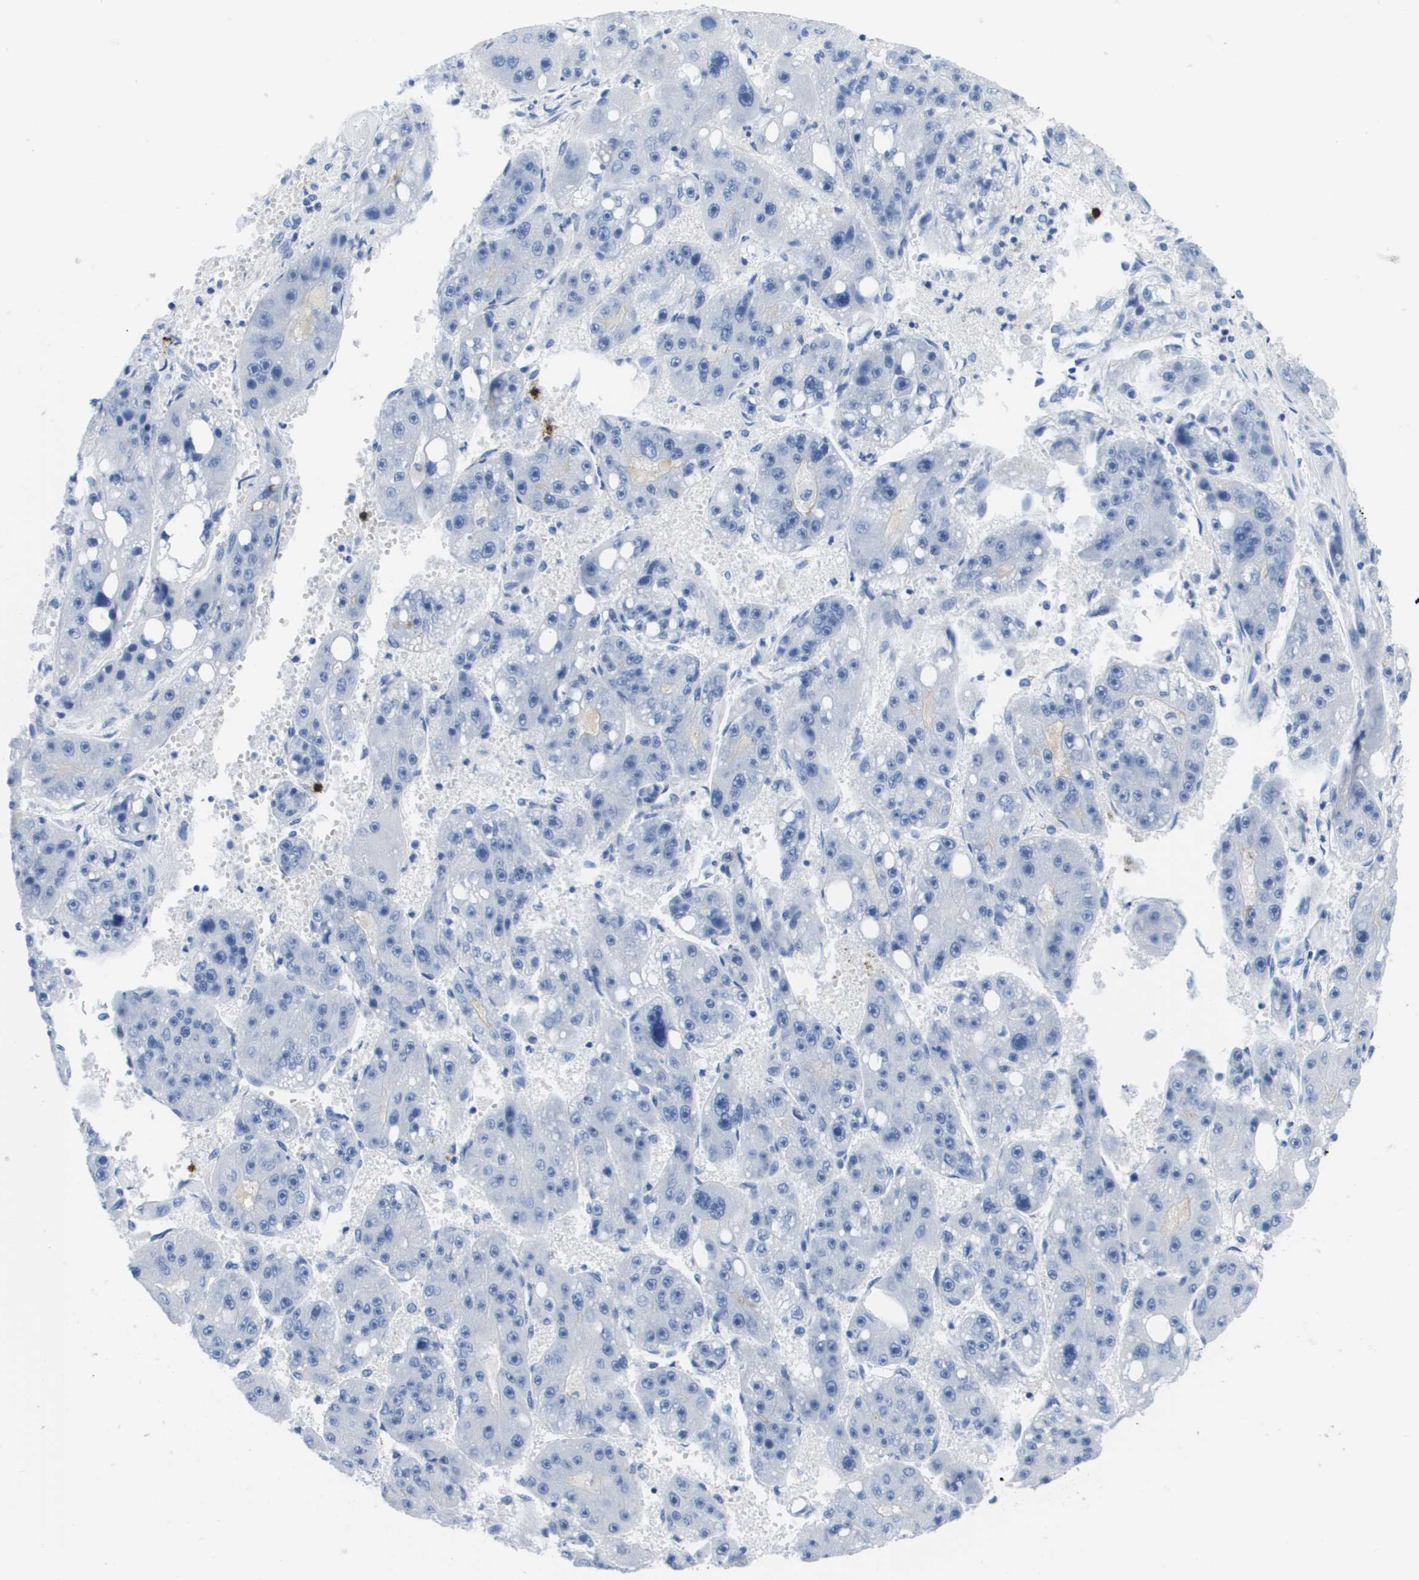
{"staining": {"intensity": "negative", "quantity": "none", "location": "none"}, "tissue": "liver cancer", "cell_type": "Tumor cells", "image_type": "cancer", "snomed": [{"axis": "morphology", "description": "Carcinoma, Hepatocellular, NOS"}, {"axis": "topography", "description": "Liver"}], "caption": "Immunohistochemical staining of liver cancer shows no significant positivity in tumor cells. Nuclei are stained in blue.", "gene": "MS4A1", "patient": {"sex": "female", "age": 61}}